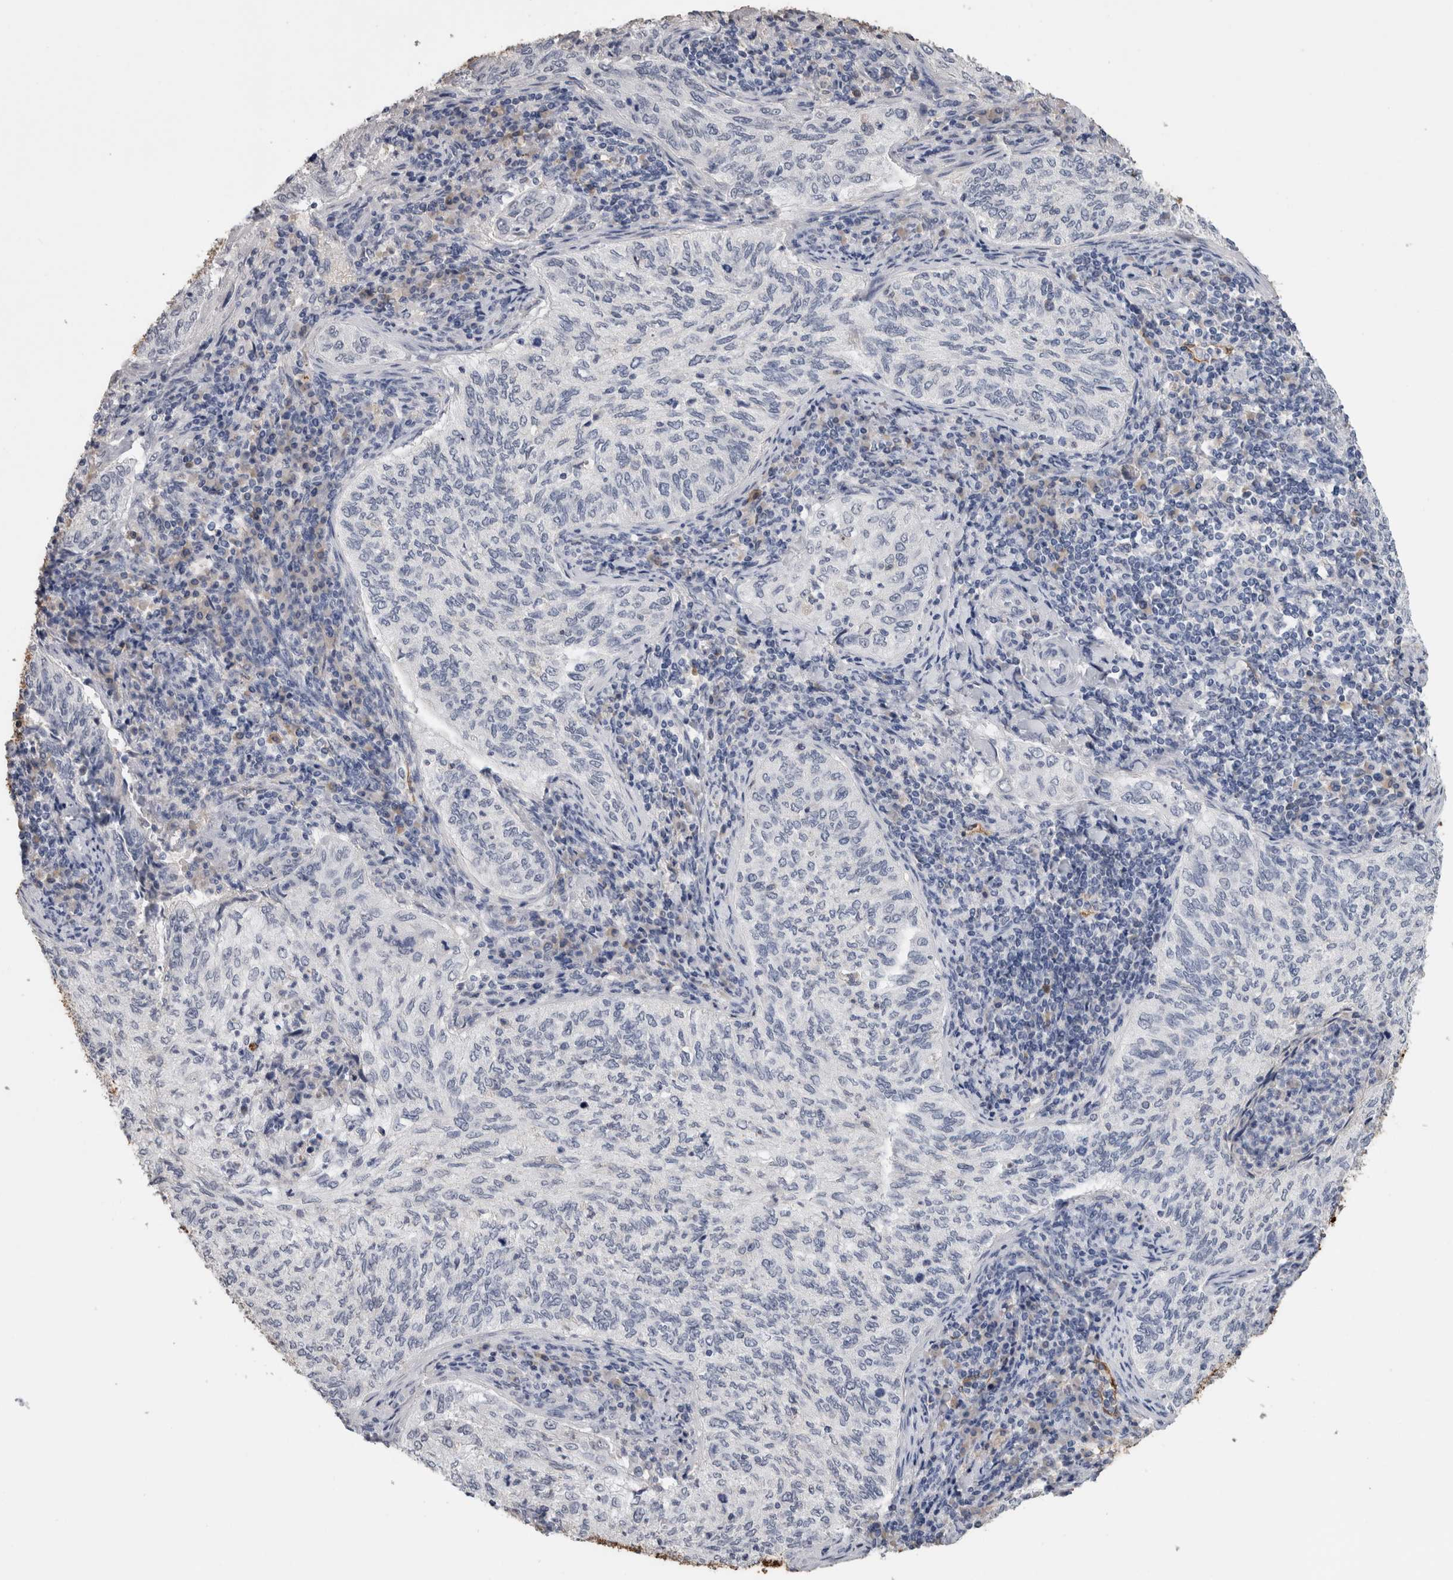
{"staining": {"intensity": "negative", "quantity": "none", "location": "none"}, "tissue": "cervical cancer", "cell_type": "Tumor cells", "image_type": "cancer", "snomed": [{"axis": "morphology", "description": "Squamous cell carcinoma, NOS"}, {"axis": "topography", "description": "Cervix"}], "caption": "The IHC histopathology image has no significant positivity in tumor cells of cervical squamous cell carcinoma tissue.", "gene": "FABP4", "patient": {"sex": "female", "age": 30}}